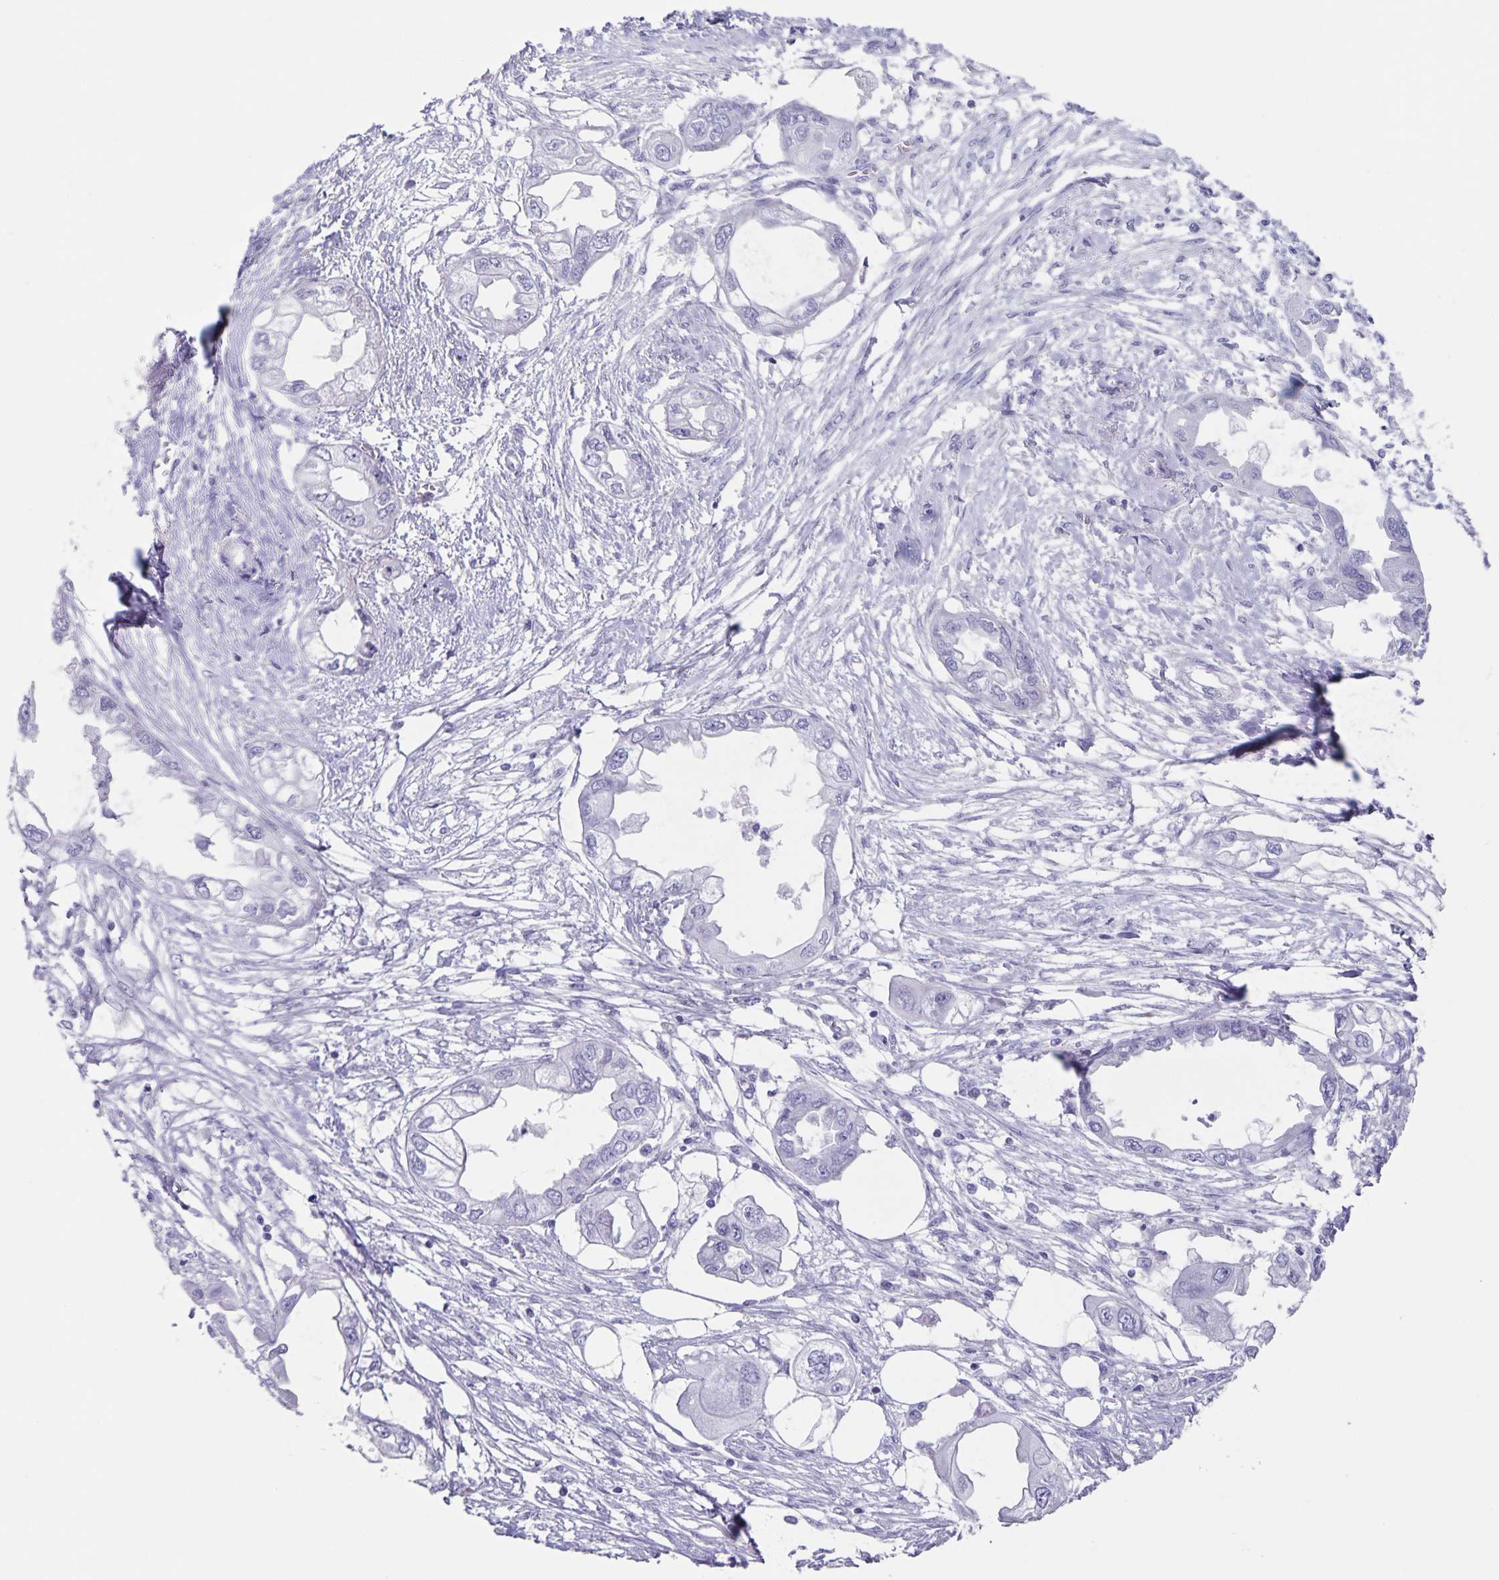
{"staining": {"intensity": "negative", "quantity": "none", "location": "none"}, "tissue": "endometrial cancer", "cell_type": "Tumor cells", "image_type": "cancer", "snomed": [{"axis": "morphology", "description": "Adenocarcinoma, NOS"}, {"axis": "morphology", "description": "Adenocarcinoma, metastatic, NOS"}, {"axis": "topography", "description": "Adipose tissue"}, {"axis": "topography", "description": "Endometrium"}], "caption": "Image shows no protein positivity in tumor cells of endometrial cancer tissue.", "gene": "C11orf42", "patient": {"sex": "female", "age": 67}}